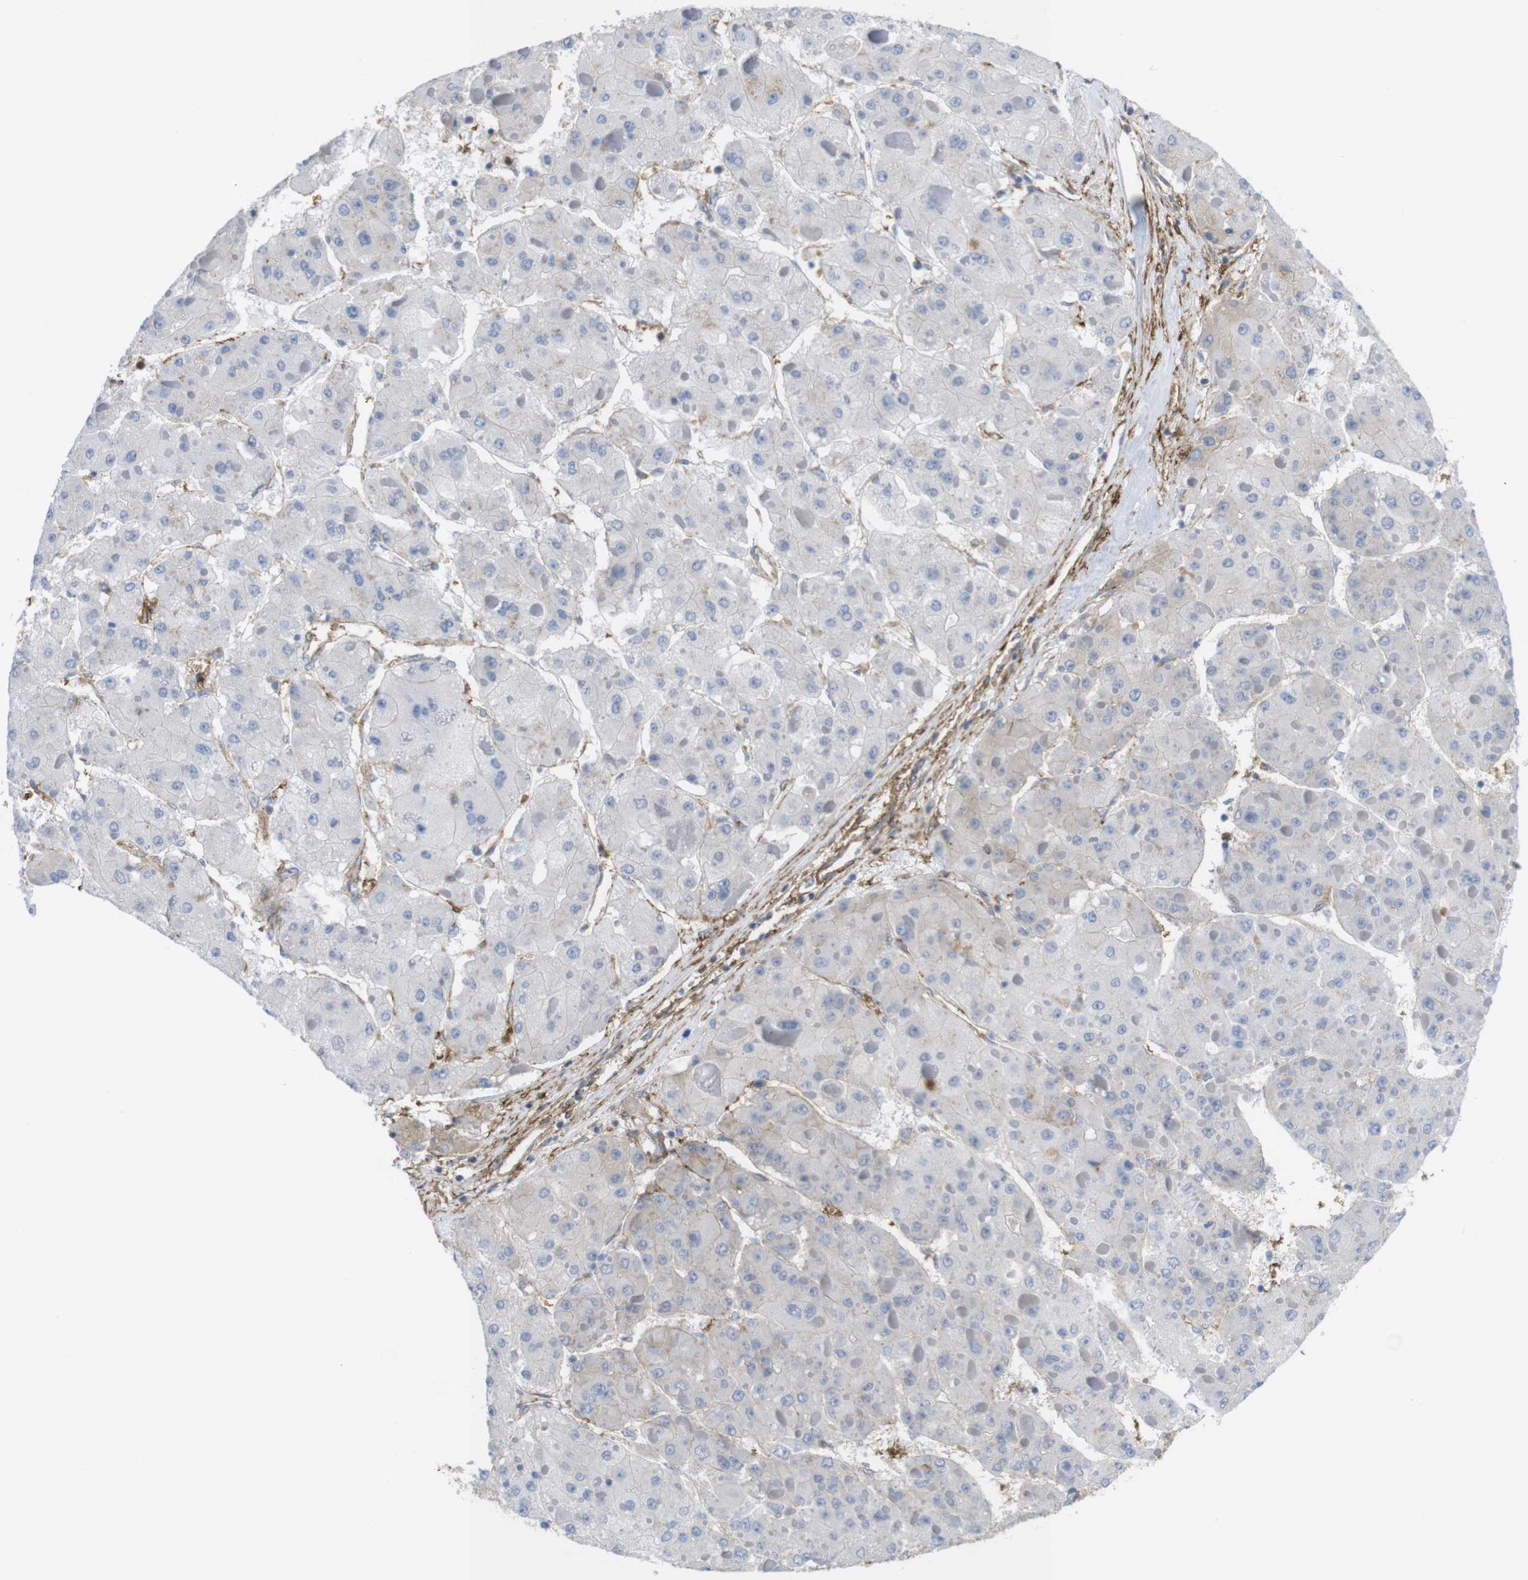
{"staining": {"intensity": "negative", "quantity": "none", "location": "none"}, "tissue": "liver cancer", "cell_type": "Tumor cells", "image_type": "cancer", "snomed": [{"axis": "morphology", "description": "Carcinoma, Hepatocellular, NOS"}, {"axis": "topography", "description": "Liver"}], "caption": "High power microscopy photomicrograph of an immunohistochemistry (IHC) histopathology image of hepatocellular carcinoma (liver), revealing no significant expression in tumor cells. (DAB immunohistochemistry (IHC) visualized using brightfield microscopy, high magnification).", "gene": "CYBRD1", "patient": {"sex": "female", "age": 73}}